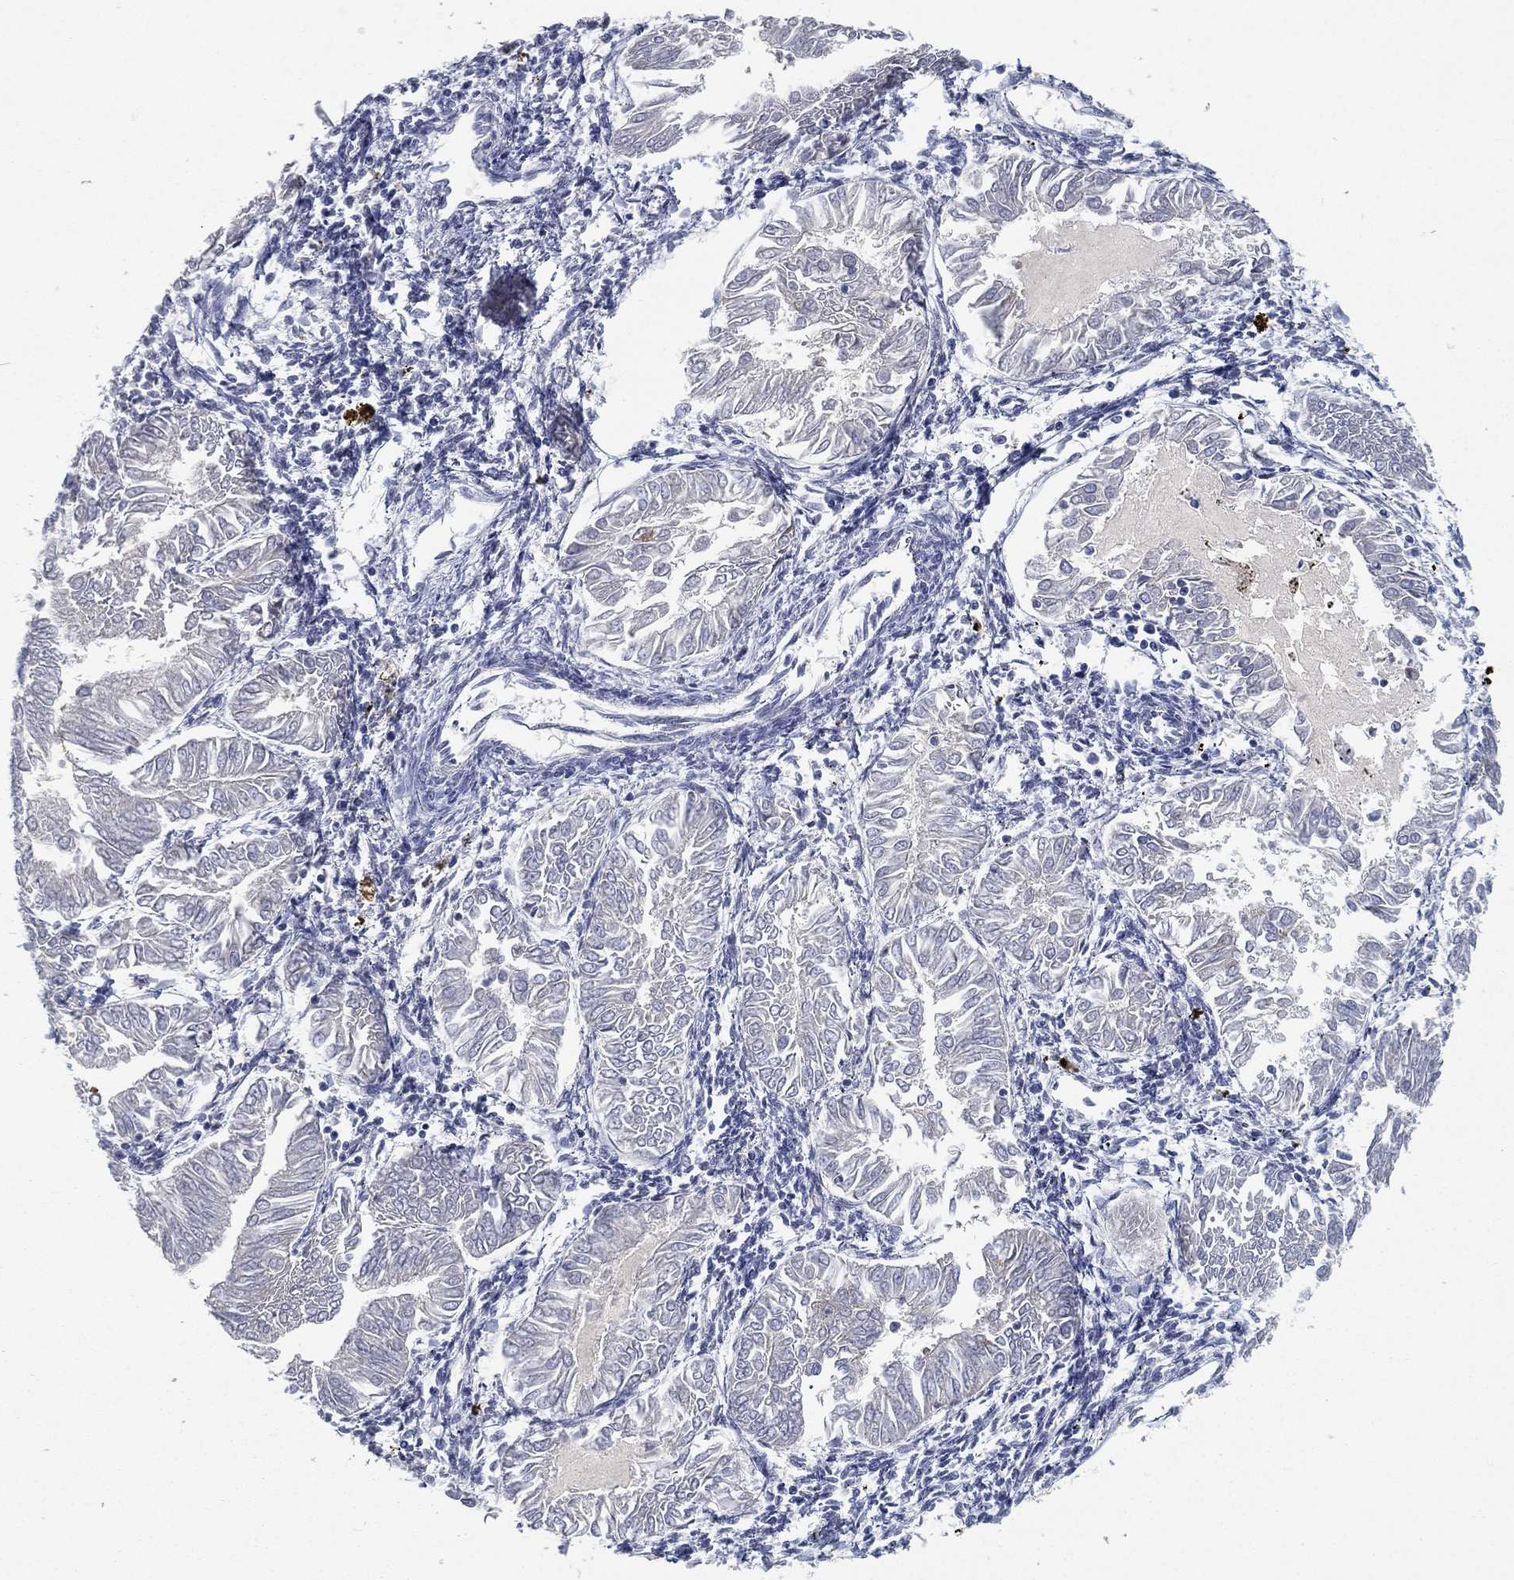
{"staining": {"intensity": "negative", "quantity": "none", "location": "none"}, "tissue": "endometrial cancer", "cell_type": "Tumor cells", "image_type": "cancer", "snomed": [{"axis": "morphology", "description": "Adenocarcinoma, NOS"}, {"axis": "topography", "description": "Endometrium"}], "caption": "The micrograph reveals no significant staining in tumor cells of adenocarcinoma (endometrial).", "gene": "DDX27", "patient": {"sex": "female", "age": 53}}